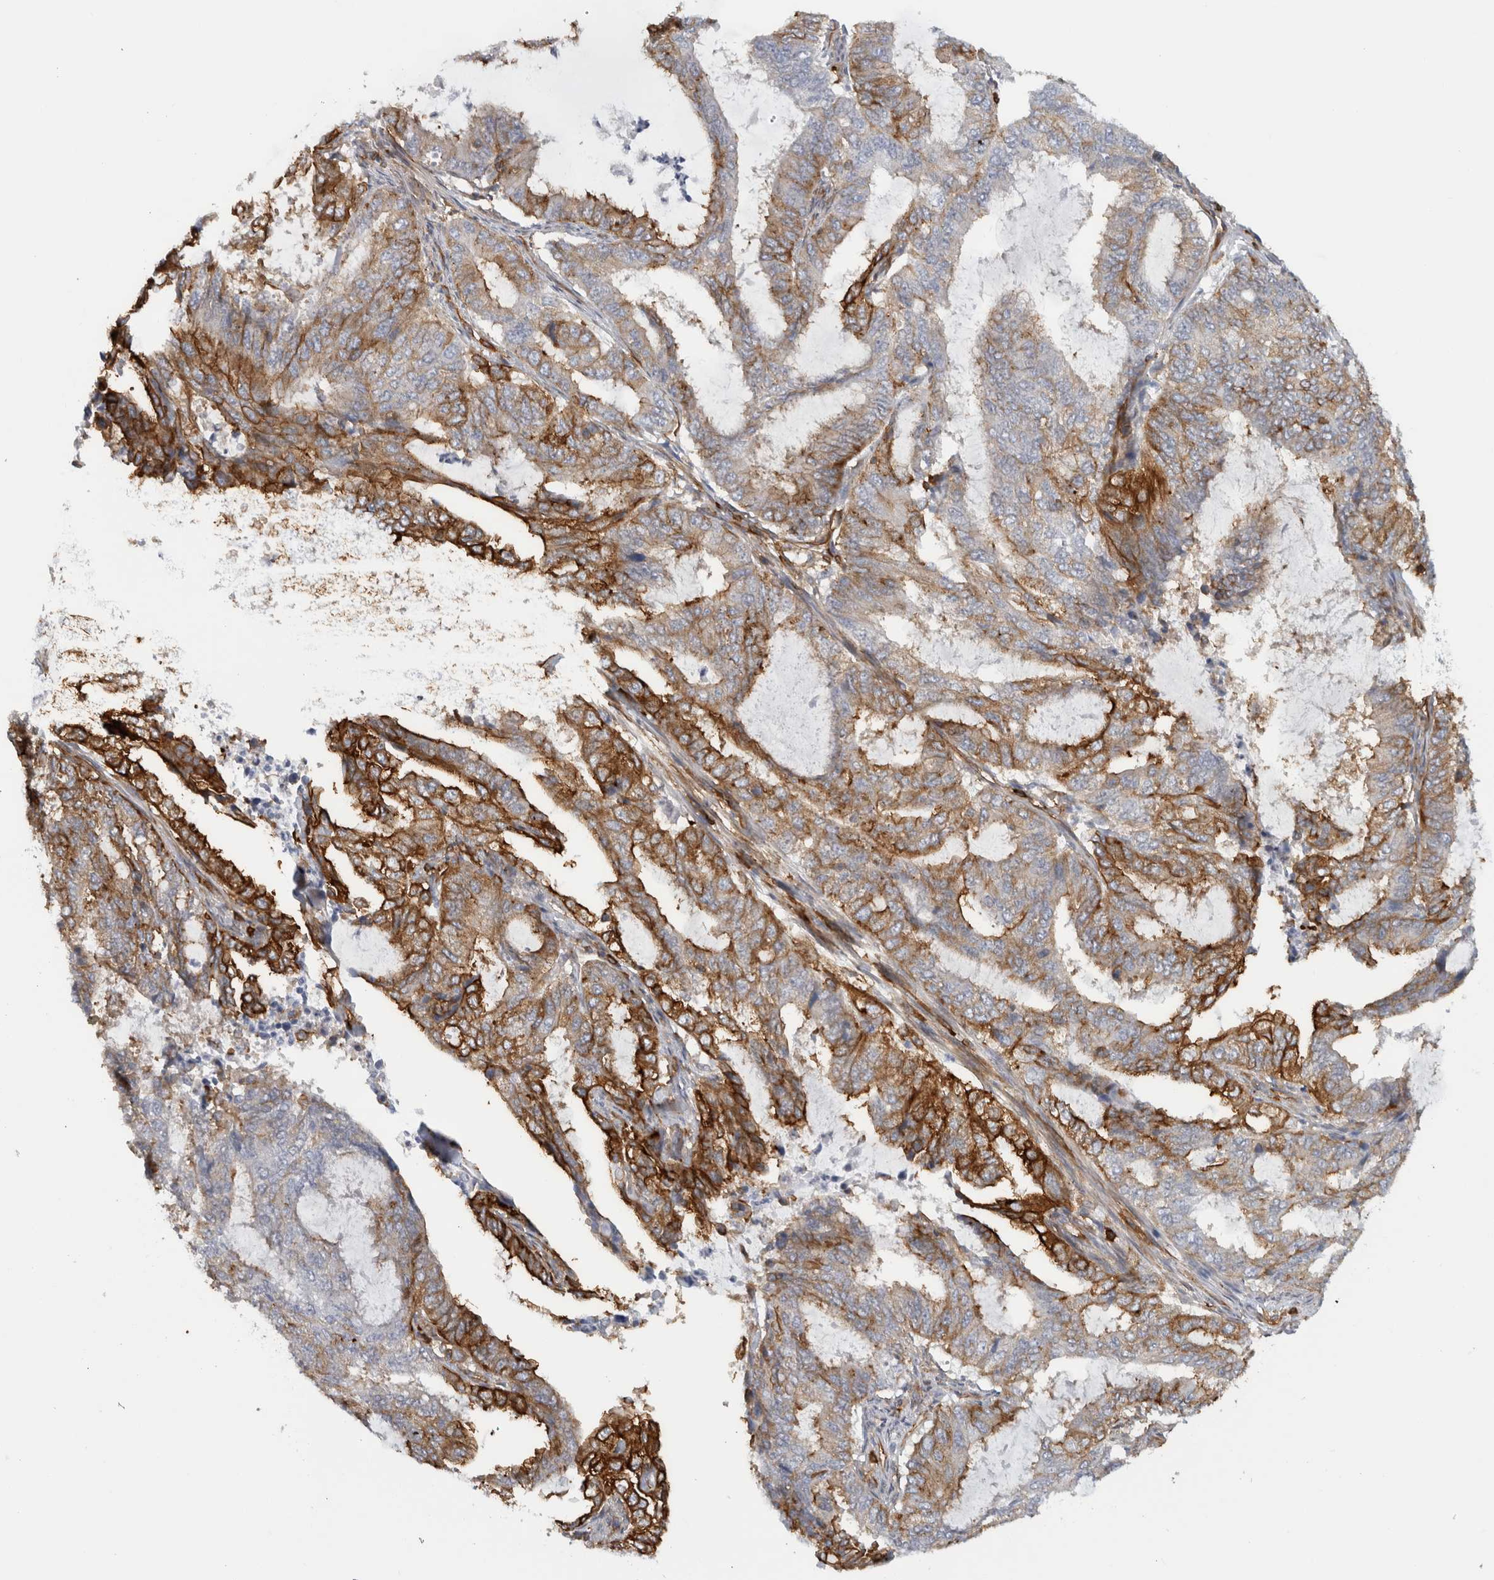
{"staining": {"intensity": "strong", "quantity": "25%-75%", "location": "cytoplasmic/membranous"}, "tissue": "endometrial cancer", "cell_type": "Tumor cells", "image_type": "cancer", "snomed": [{"axis": "morphology", "description": "Adenocarcinoma, NOS"}, {"axis": "topography", "description": "Endometrium"}], "caption": "Immunohistochemistry of human adenocarcinoma (endometrial) shows high levels of strong cytoplasmic/membranous expression in about 25%-75% of tumor cells.", "gene": "AHNAK", "patient": {"sex": "female", "age": 51}}